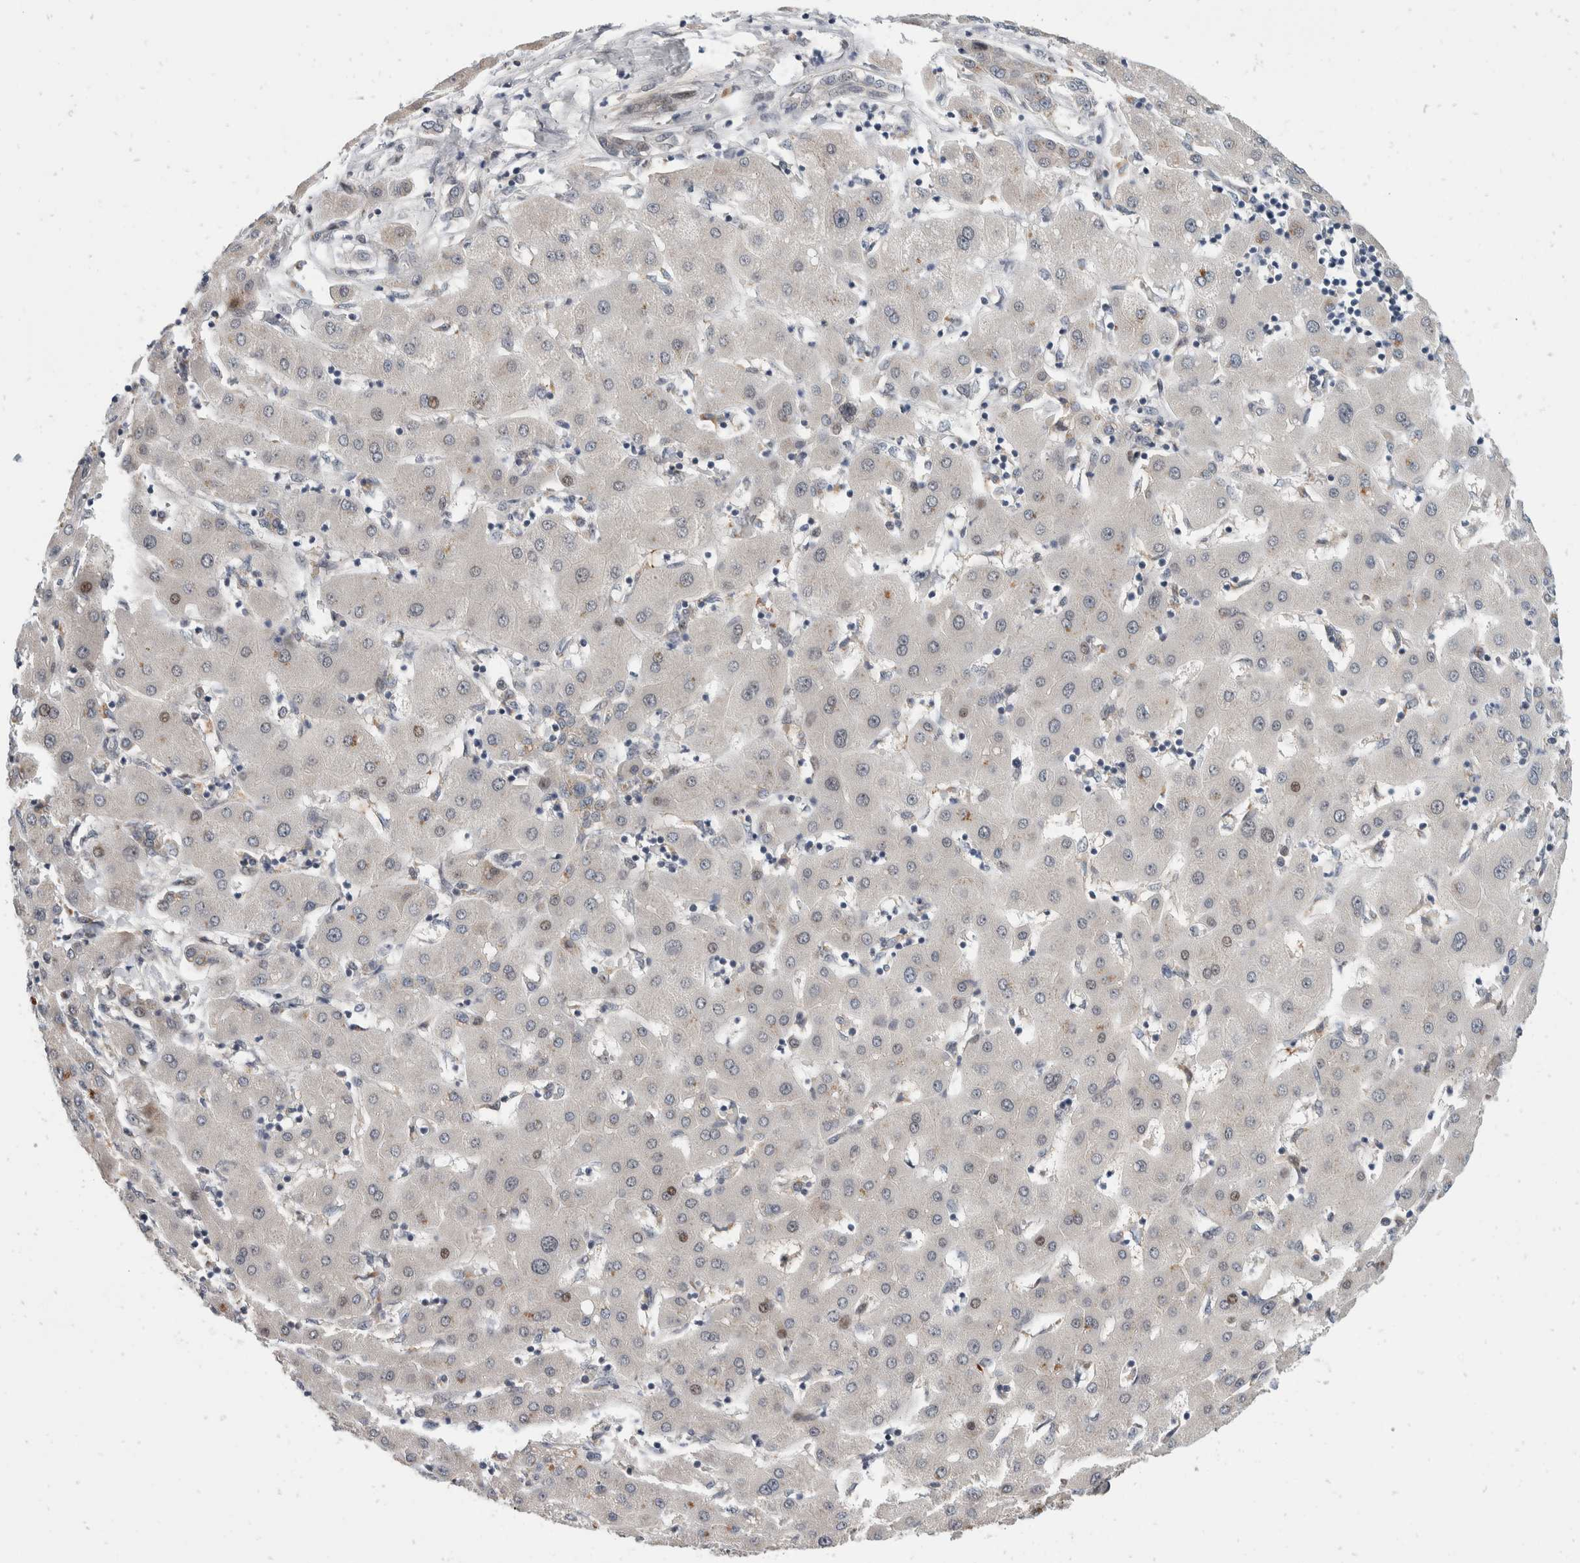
{"staining": {"intensity": "weak", "quantity": "<25%", "location": "nuclear"}, "tissue": "liver cancer", "cell_type": "Tumor cells", "image_type": "cancer", "snomed": [{"axis": "morphology", "description": "Carcinoma, Hepatocellular, NOS"}, {"axis": "topography", "description": "Liver"}], "caption": "Tumor cells are negative for protein expression in human liver cancer. (DAB immunohistochemistry (IHC), high magnification).", "gene": "ZNF703", "patient": {"sex": "male", "age": 65}}